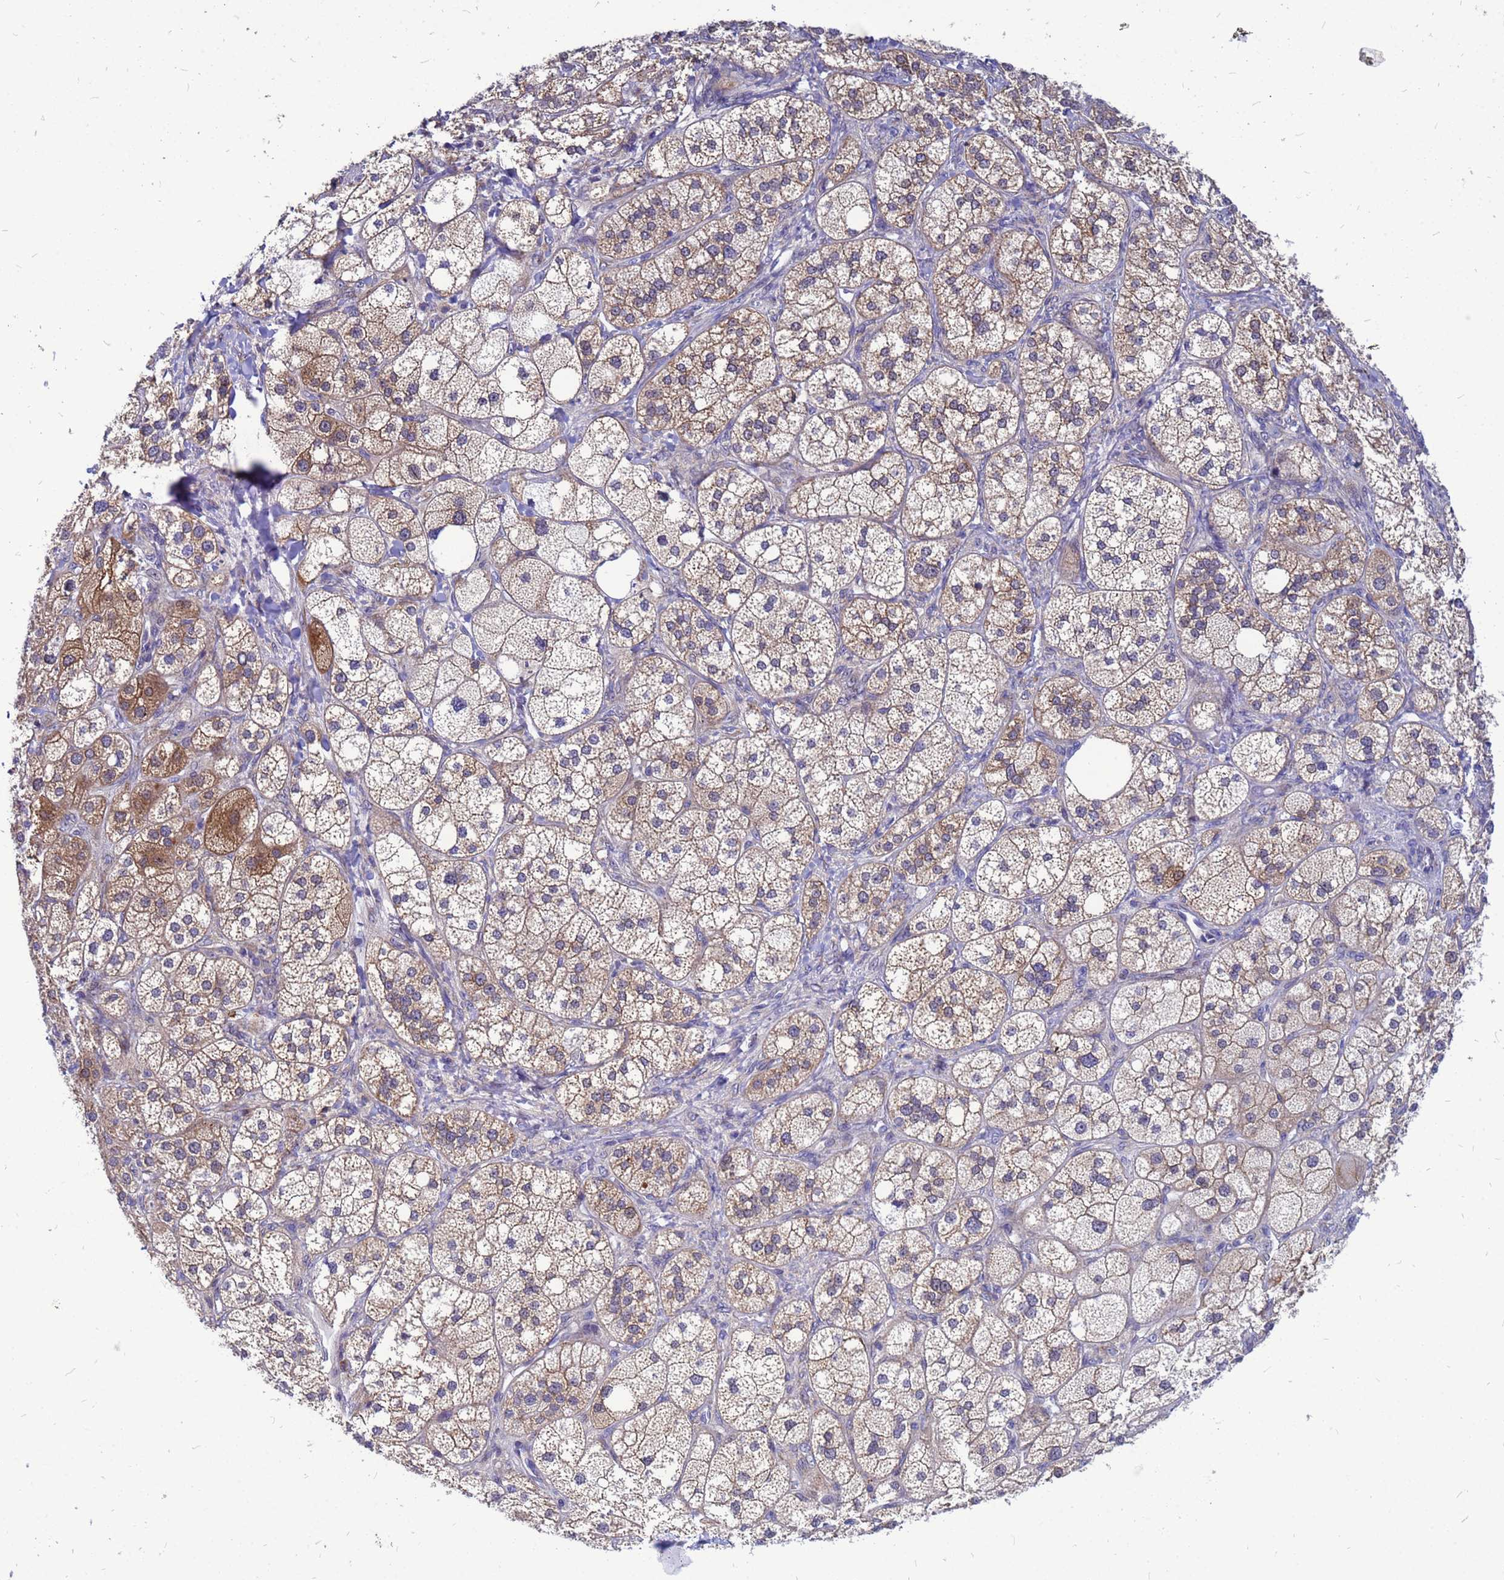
{"staining": {"intensity": "moderate", "quantity": "25%-75%", "location": "cytoplasmic/membranous"}, "tissue": "adrenal gland", "cell_type": "Glandular cells", "image_type": "normal", "snomed": [{"axis": "morphology", "description": "Normal tissue, NOS"}, {"axis": "topography", "description": "Adrenal gland"}], "caption": "Glandular cells exhibit moderate cytoplasmic/membranous staining in approximately 25%-75% of cells in unremarkable adrenal gland. The staining was performed using DAB (3,3'-diaminobenzidine), with brown indicating positive protein expression. Nuclei are stained blue with hematoxylin.", "gene": "FHIP1A", "patient": {"sex": "male", "age": 61}}